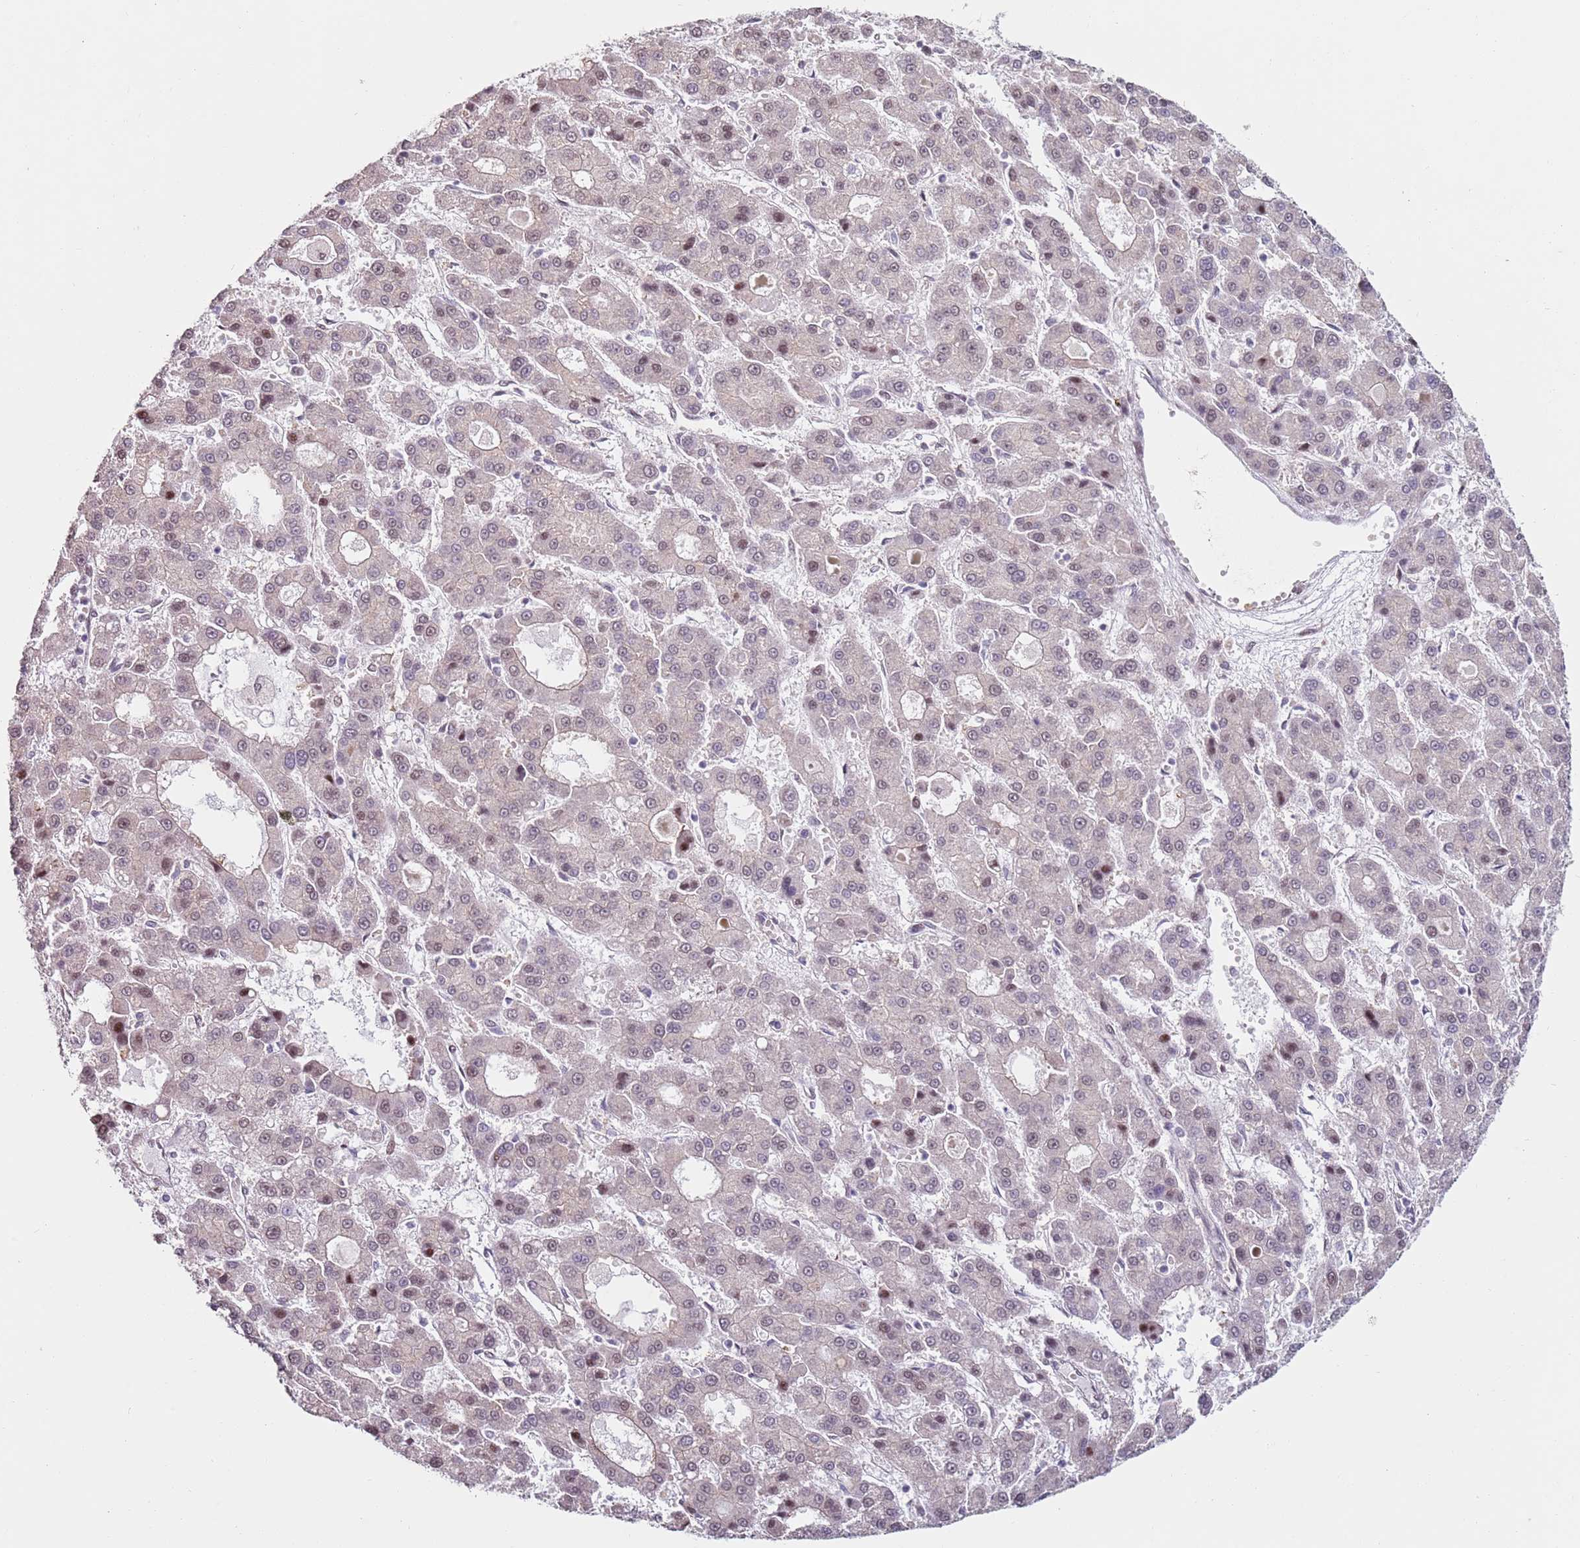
{"staining": {"intensity": "moderate", "quantity": "<25%", "location": "nuclear"}, "tissue": "liver cancer", "cell_type": "Tumor cells", "image_type": "cancer", "snomed": [{"axis": "morphology", "description": "Carcinoma, Hepatocellular, NOS"}, {"axis": "topography", "description": "Liver"}], "caption": "Human liver cancer stained with a protein marker displays moderate staining in tumor cells.", "gene": "PSMD4", "patient": {"sex": "male", "age": 70}}